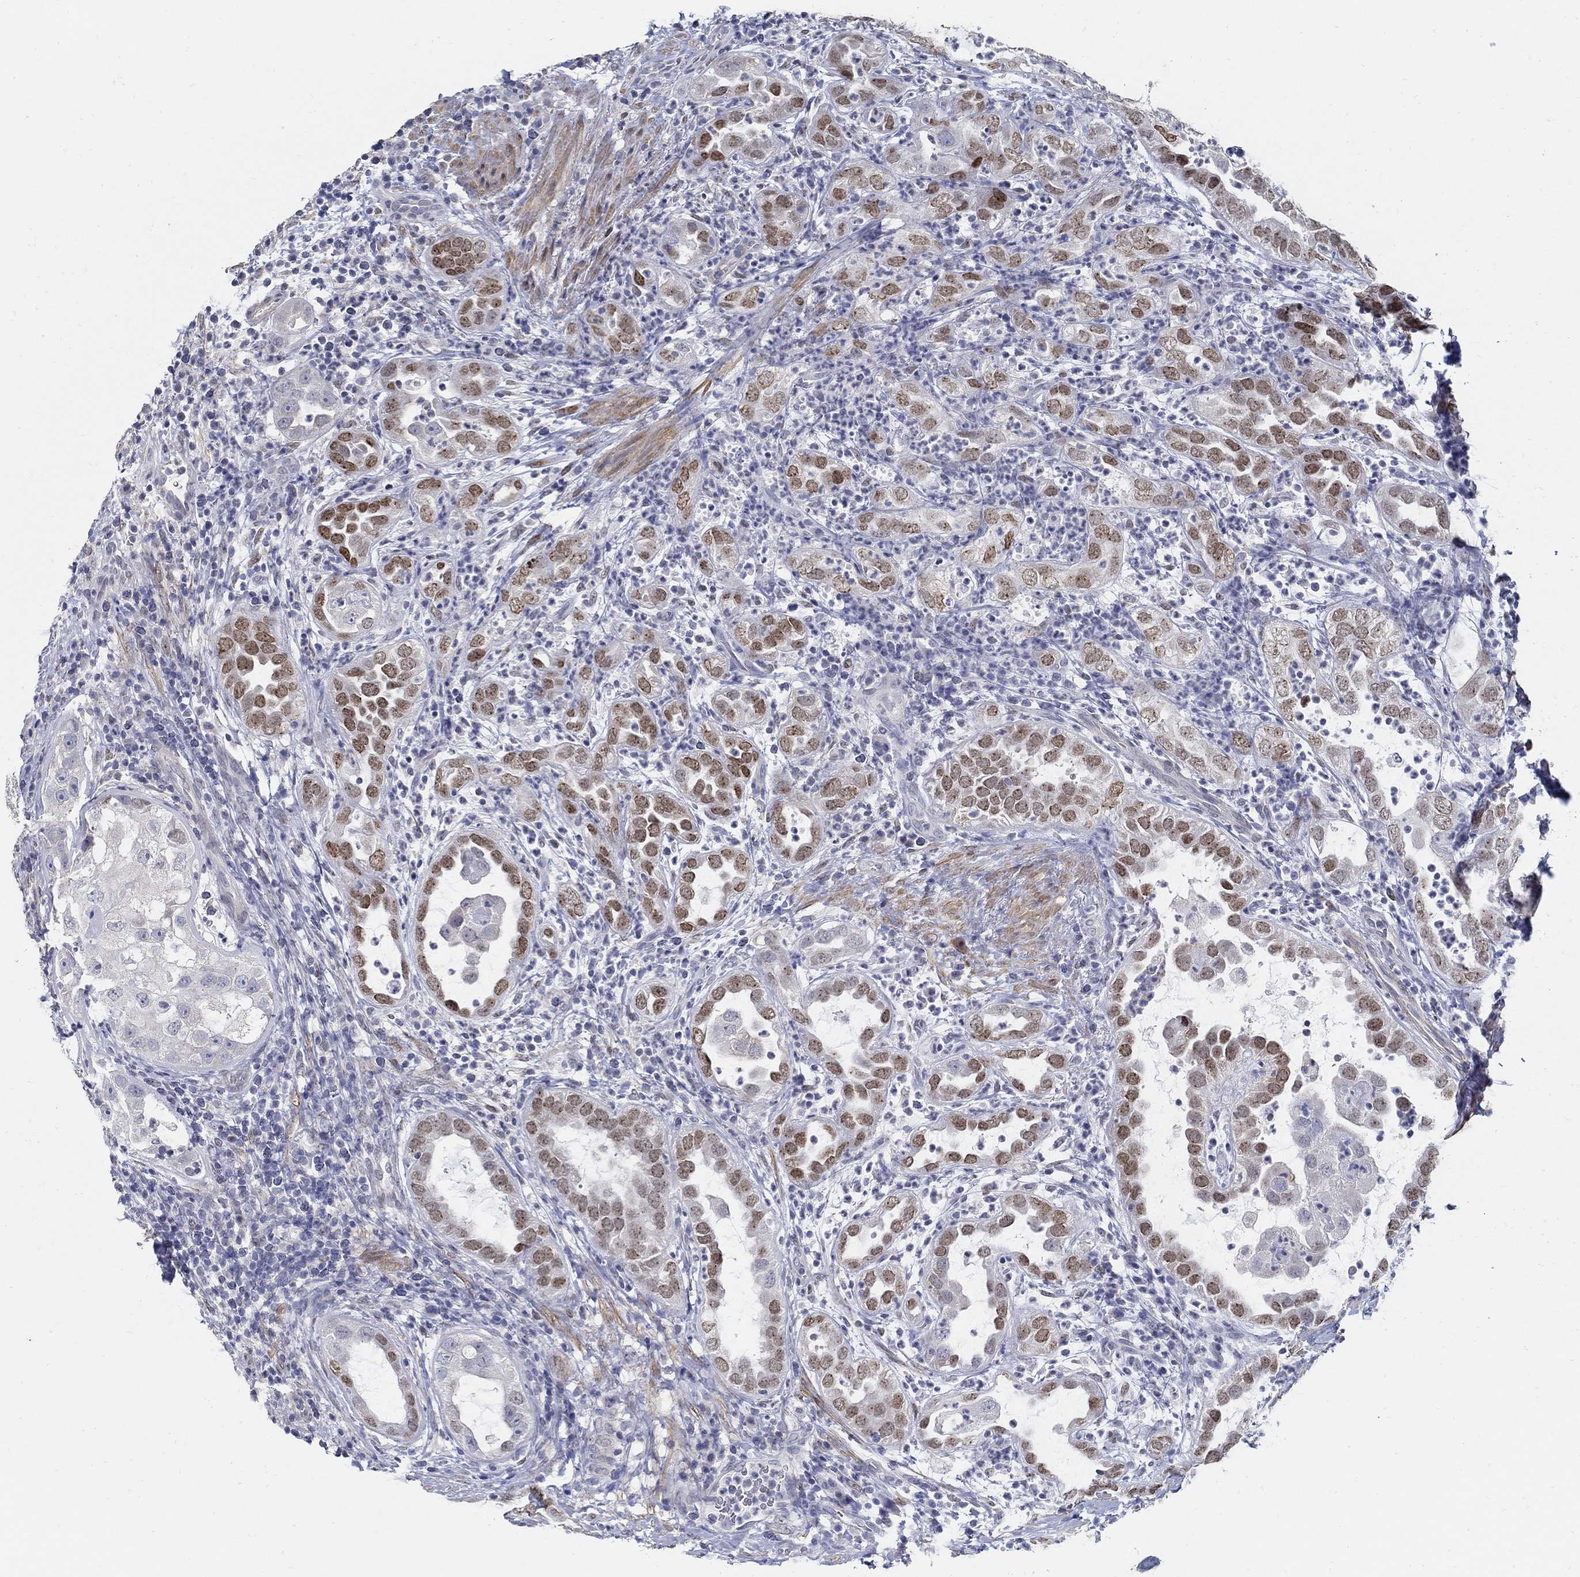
{"staining": {"intensity": "strong", "quantity": "25%-75%", "location": "nuclear"}, "tissue": "urothelial cancer", "cell_type": "Tumor cells", "image_type": "cancer", "snomed": [{"axis": "morphology", "description": "Urothelial carcinoma, High grade"}, {"axis": "topography", "description": "Urinary bladder"}], "caption": "Immunohistochemical staining of human urothelial cancer reveals high levels of strong nuclear staining in about 25%-75% of tumor cells.", "gene": "USP29", "patient": {"sex": "female", "age": 41}}